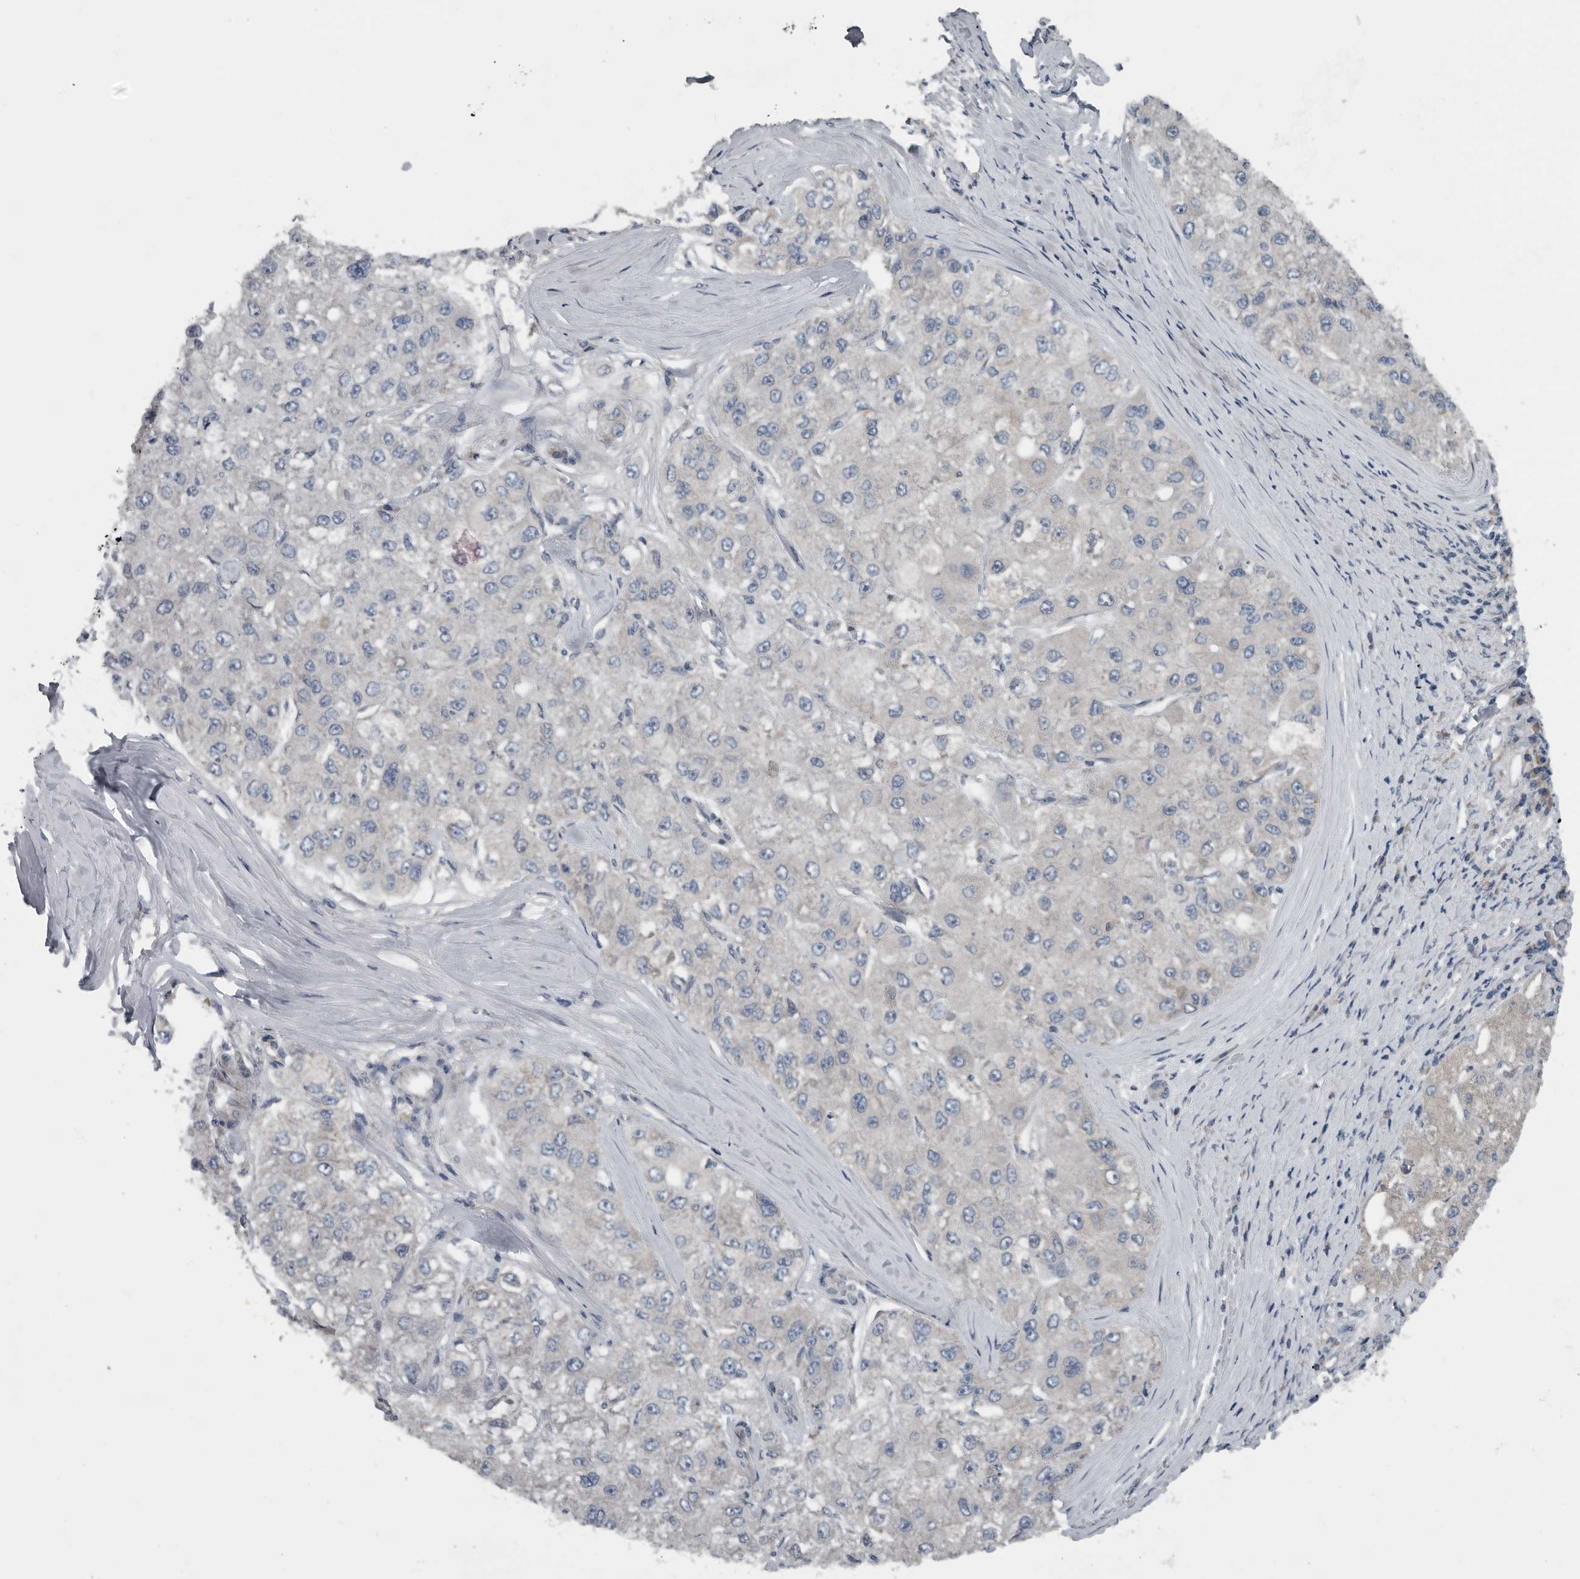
{"staining": {"intensity": "weak", "quantity": "<25%", "location": "cytoplasmic/membranous"}, "tissue": "liver cancer", "cell_type": "Tumor cells", "image_type": "cancer", "snomed": [{"axis": "morphology", "description": "Carcinoma, Hepatocellular, NOS"}, {"axis": "topography", "description": "Liver"}], "caption": "Liver cancer (hepatocellular carcinoma) stained for a protein using immunohistochemistry exhibits no expression tumor cells.", "gene": "TMEM199", "patient": {"sex": "male", "age": 80}}